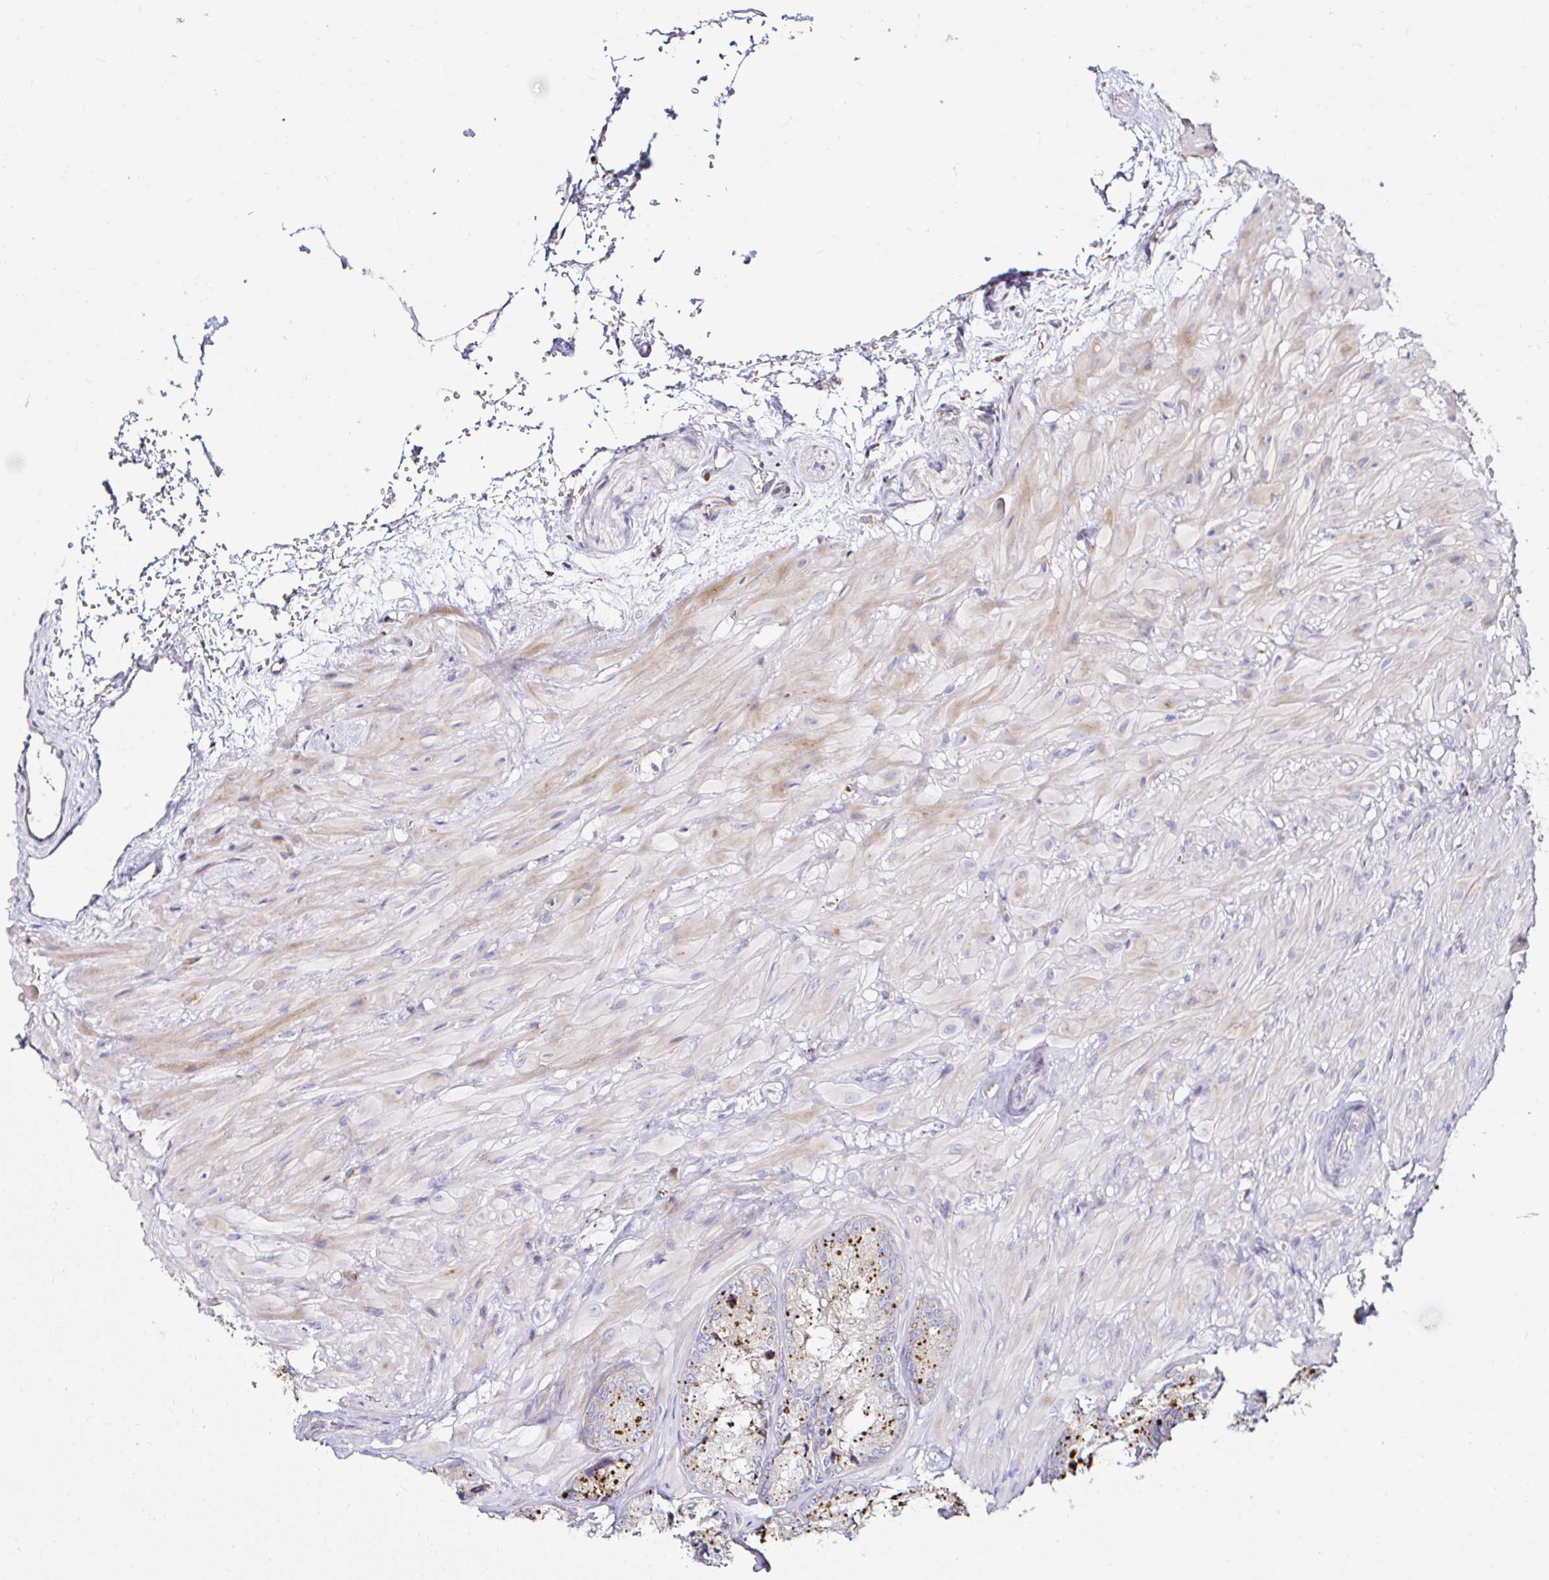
{"staining": {"intensity": "moderate", "quantity": "25%-75%", "location": "cytoplasmic/membranous"}, "tissue": "seminal vesicle", "cell_type": "Glandular cells", "image_type": "normal", "snomed": [{"axis": "morphology", "description": "Normal tissue, NOS"}, {"axis": "topography", "description": "Seminal veicle"}], "caption": "DAB immunohistochemical staining of unremarkable seminal vesicle reveals moderate cytoplasmic/membranous protein positivity in about 25%-75% of glandular cells. (DAB (3,3'-diaminobenzidine) IHC with brightfield microscopy, high magnification).", "gene": "GALNS", "patient": {"sex": "male", "age": 47}}